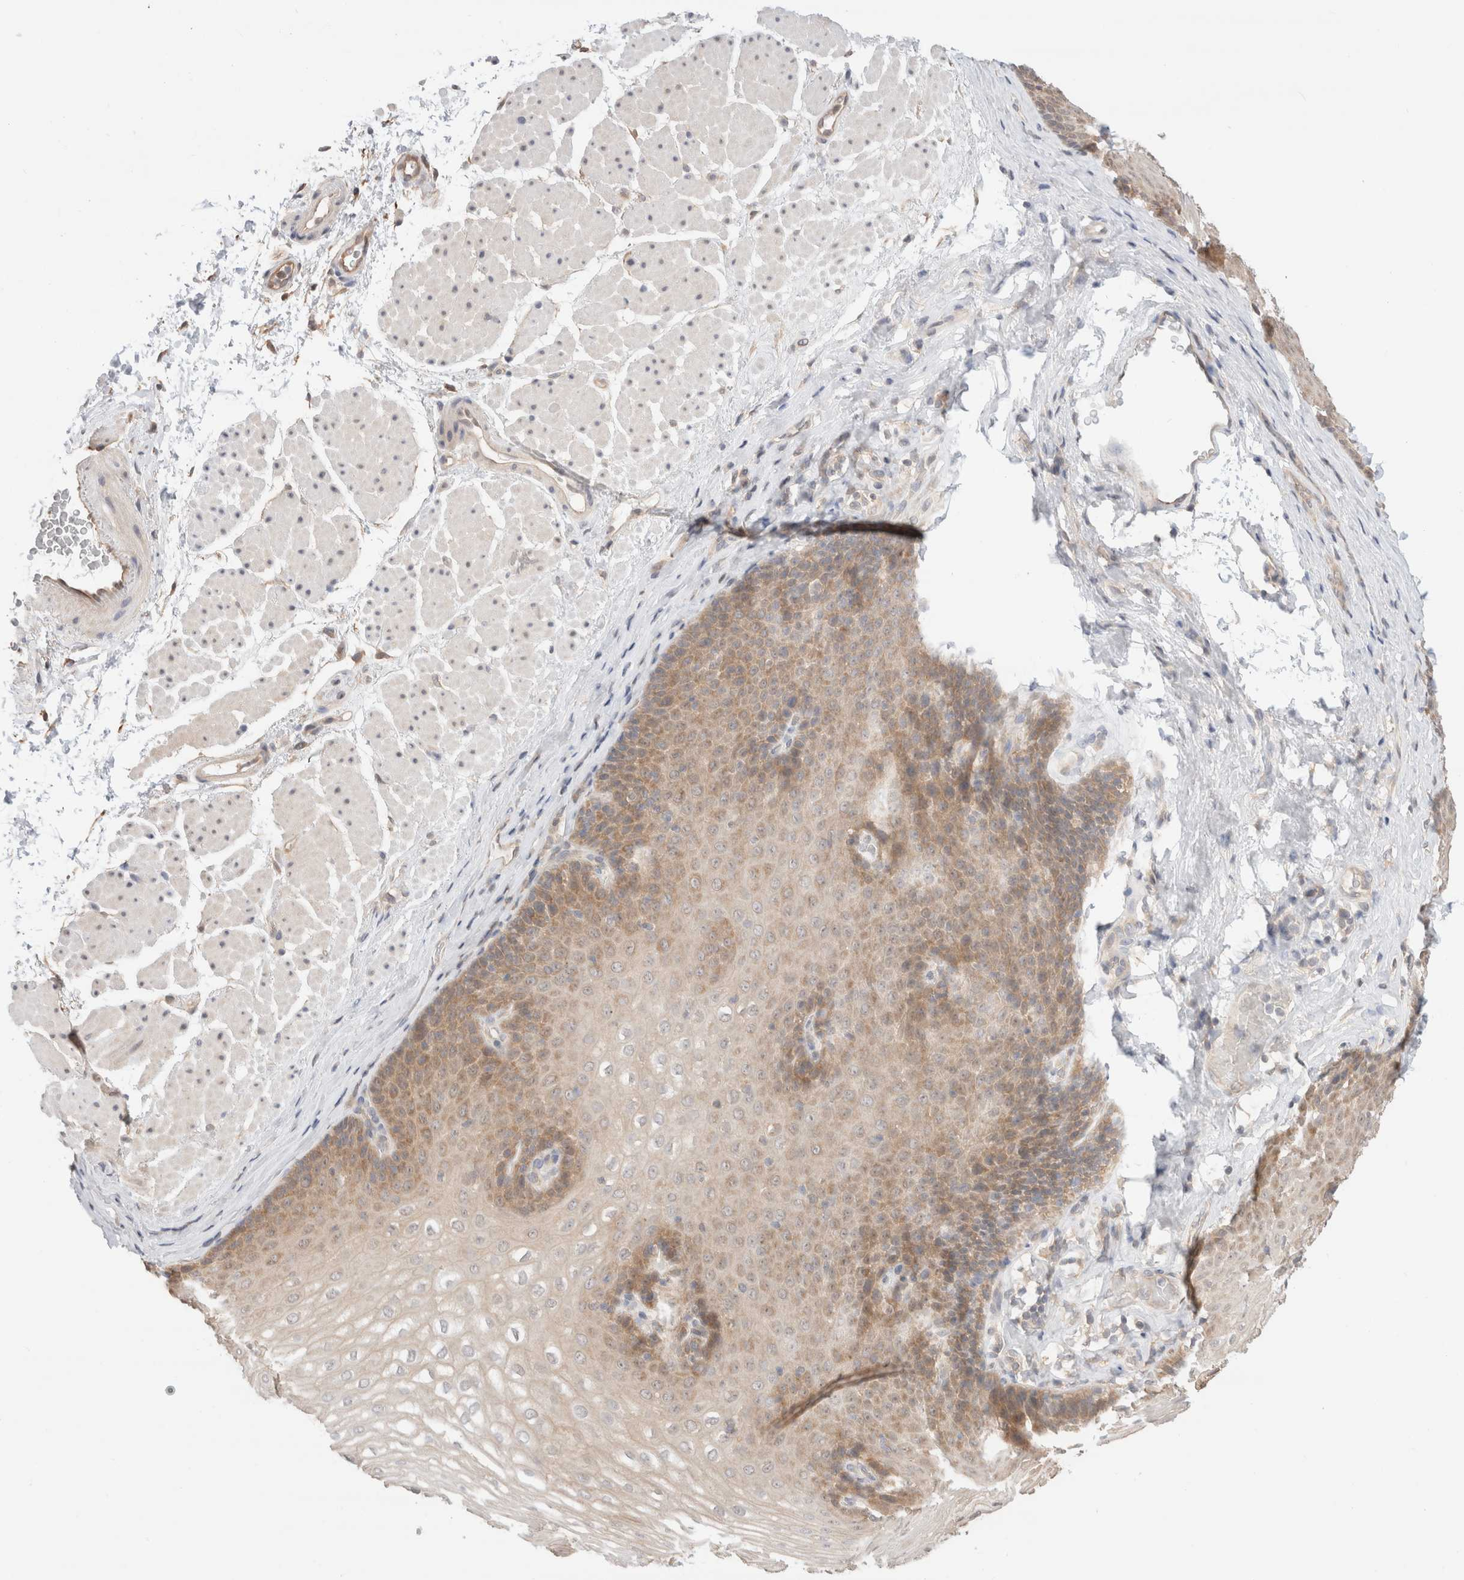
{"staining": {"intensity": "moderate", "quantity": "25%-75%", "location": "cytoplasmic/membranous"}, "tissue": "esophagus", "cell_type": "Squamous epithelial cells", "image_type": "normal", "snomed": [{"axis": "morphology", "description": "Normal tissue, NOS"}, {"axis": "topography", "description": "Esophagus"}], "caption": "Immunohistochemistry (IHC) of benign esophagus shows medium levels of moderate cytoplasmic/membranous expression in about 25%-75% of squamous epithelial cells. (brown staining indicates protein expression, while blue staining denotes nuclei).", "gene": "C17orf97", "patient": {"sex": "female", "age": 66}}